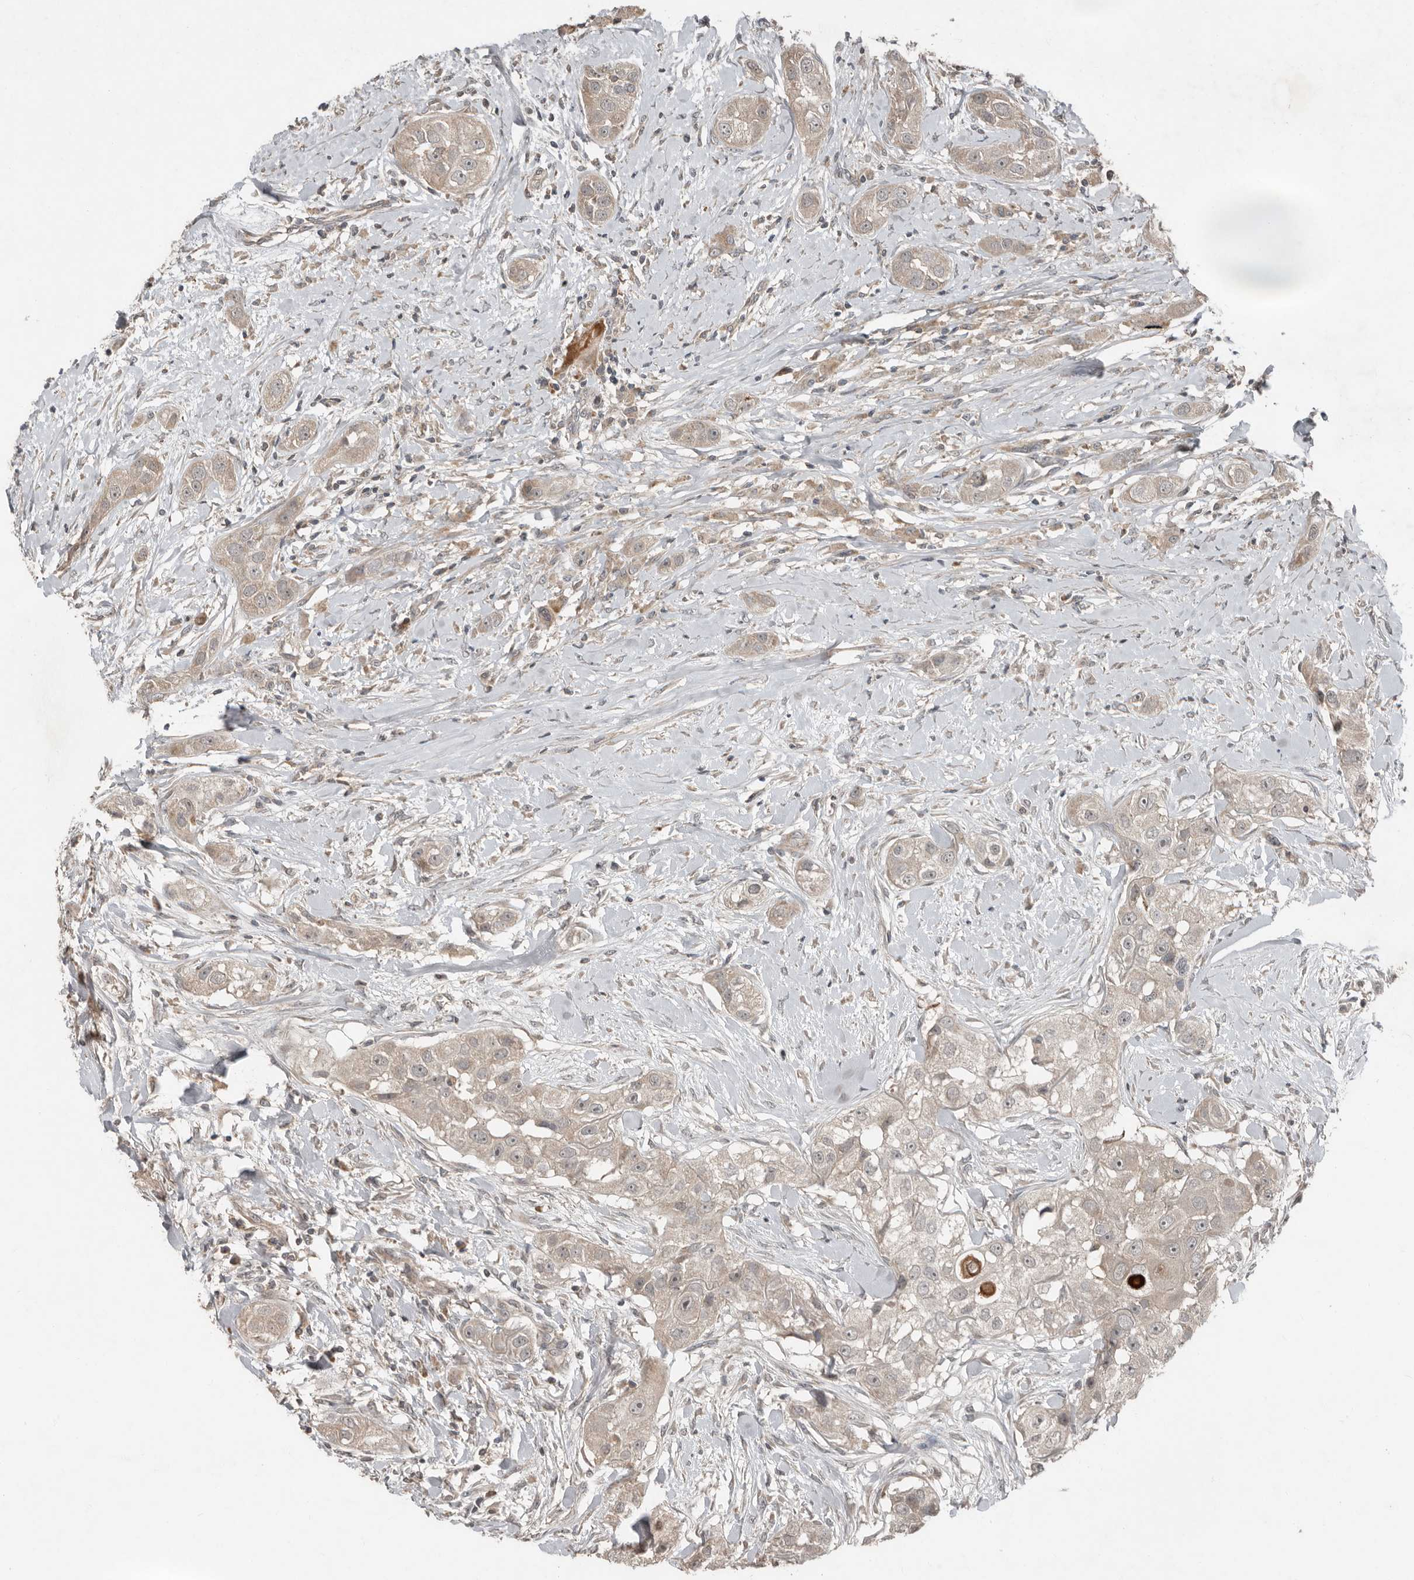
{"staining": {"intensity": "weak", "quantity": "25%-75%", "location": "cytoplasmic/membranous"}, "tissue": "head and neck cancer", "cell_type": "Tumor cells", "image_type": "cancer", "snomed": [{"axis": "morphology", "description": "Normal tissue, NOS"}, {"axis": "morphology", "description": "Squamous cell carcinoma, NOS"}, {"axis": "topography", "description": "Skeletal muscle"}, {"axis": "topography", "description": "Head-Neck"}], "caption": "Human squamous cell carcinoma (head and neck) stained for a protein (brown) displays weak cytoplasmic/membranous positive positivity in about 25%-75% of tumor cells.", "gene": "SLC6A7", "patient": {"sex": "male", "age": 51}}